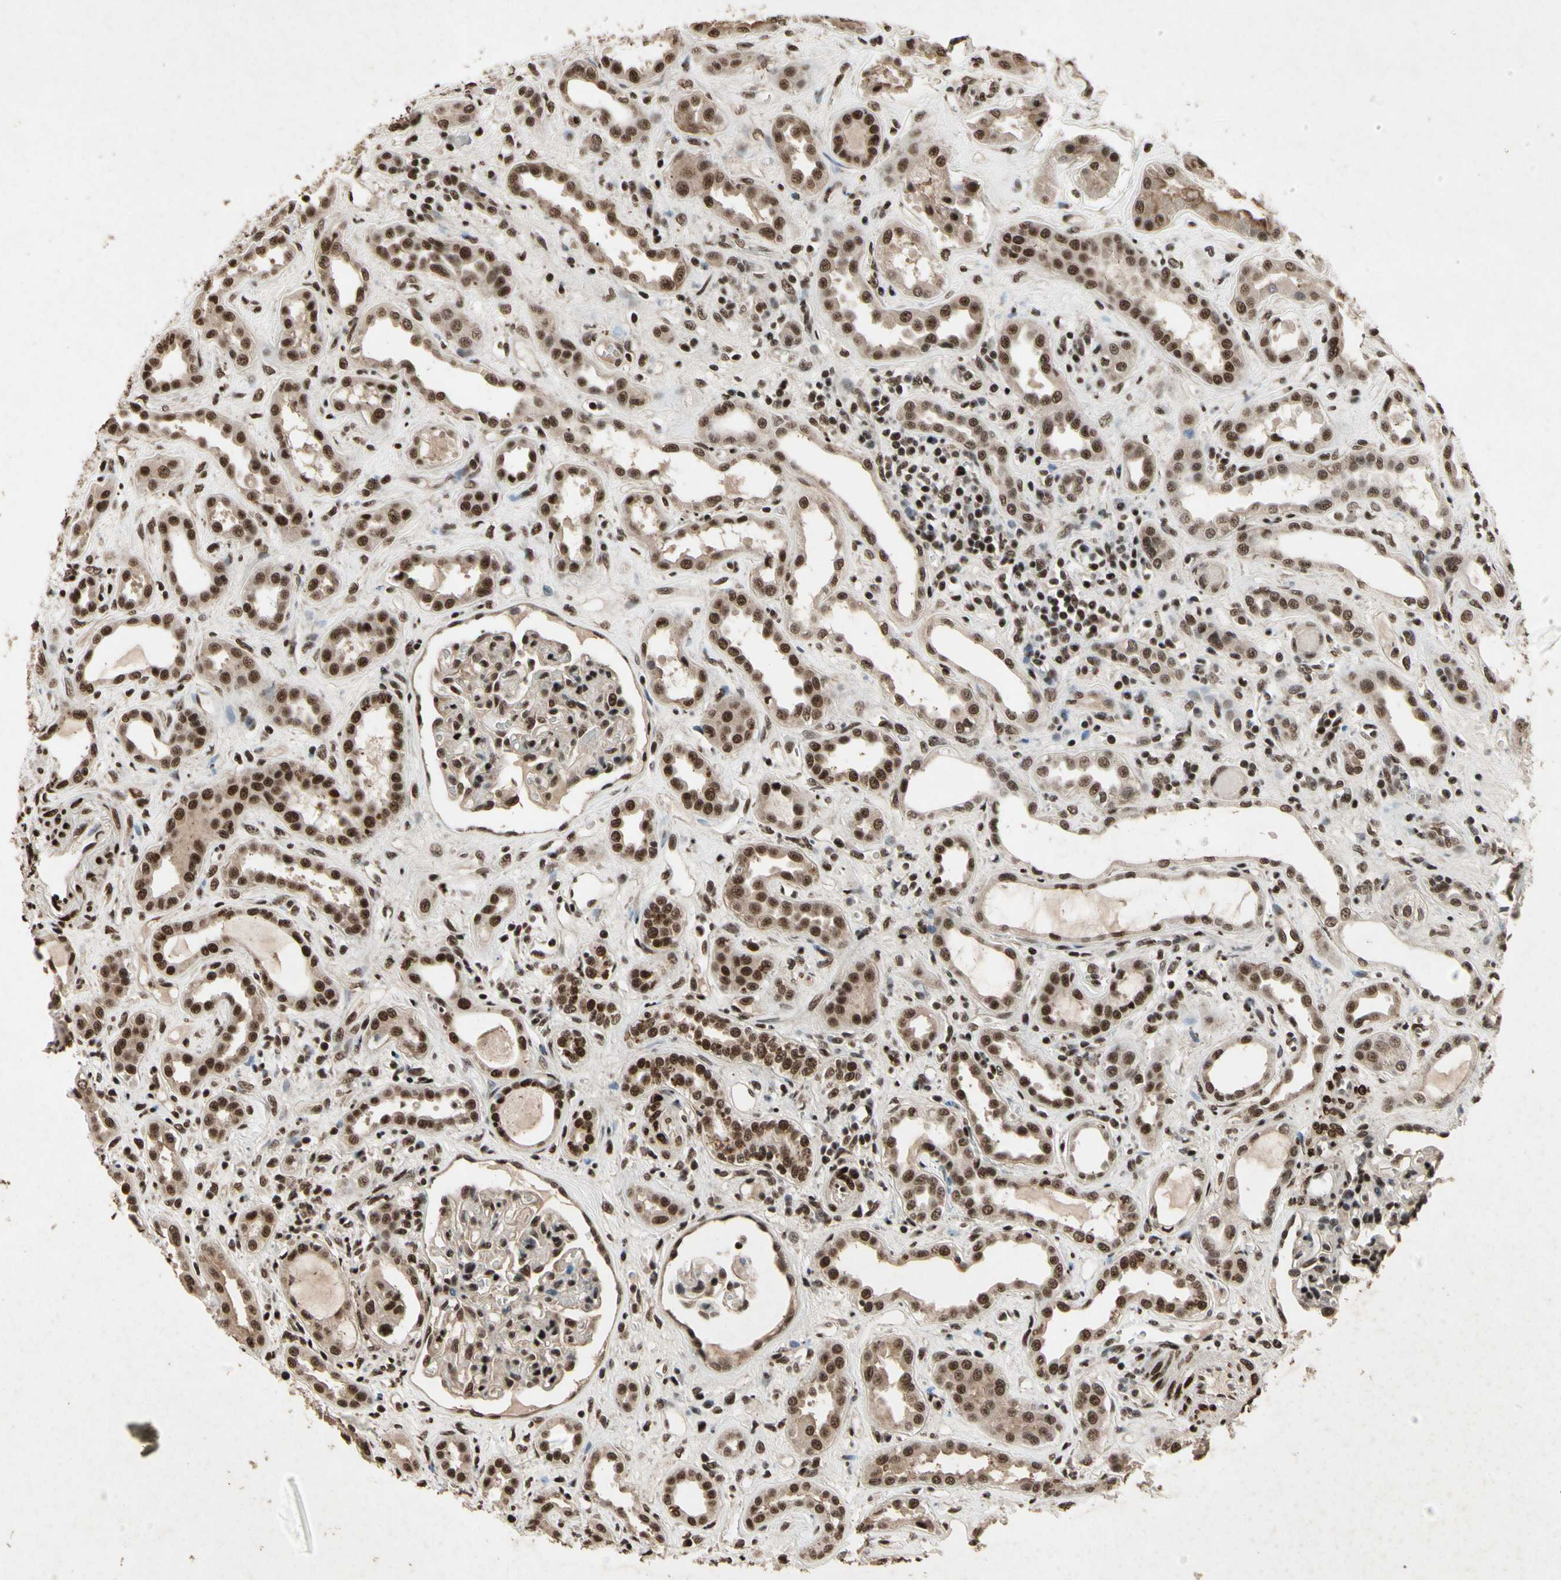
{"staining": {"intensity": "strong", "quantity": ">75%", "location": "nuclear"}, "tissue": "kidney", "cell_type": "Cells in glomeruli", "image_type": "normal", "snomed": [{"axis": "morphology", "description": "Normal tissue, NOS"}, {"axis": "topography", "description": "Kidney"}], "caption": "Immunohistochemical staining of unremarkable human kidney shows high levels of strong nuclear staining in about >75% of cells in glomeruli.", "gene": "TBX2", "patient": {"sex": "male", "age": 59}}